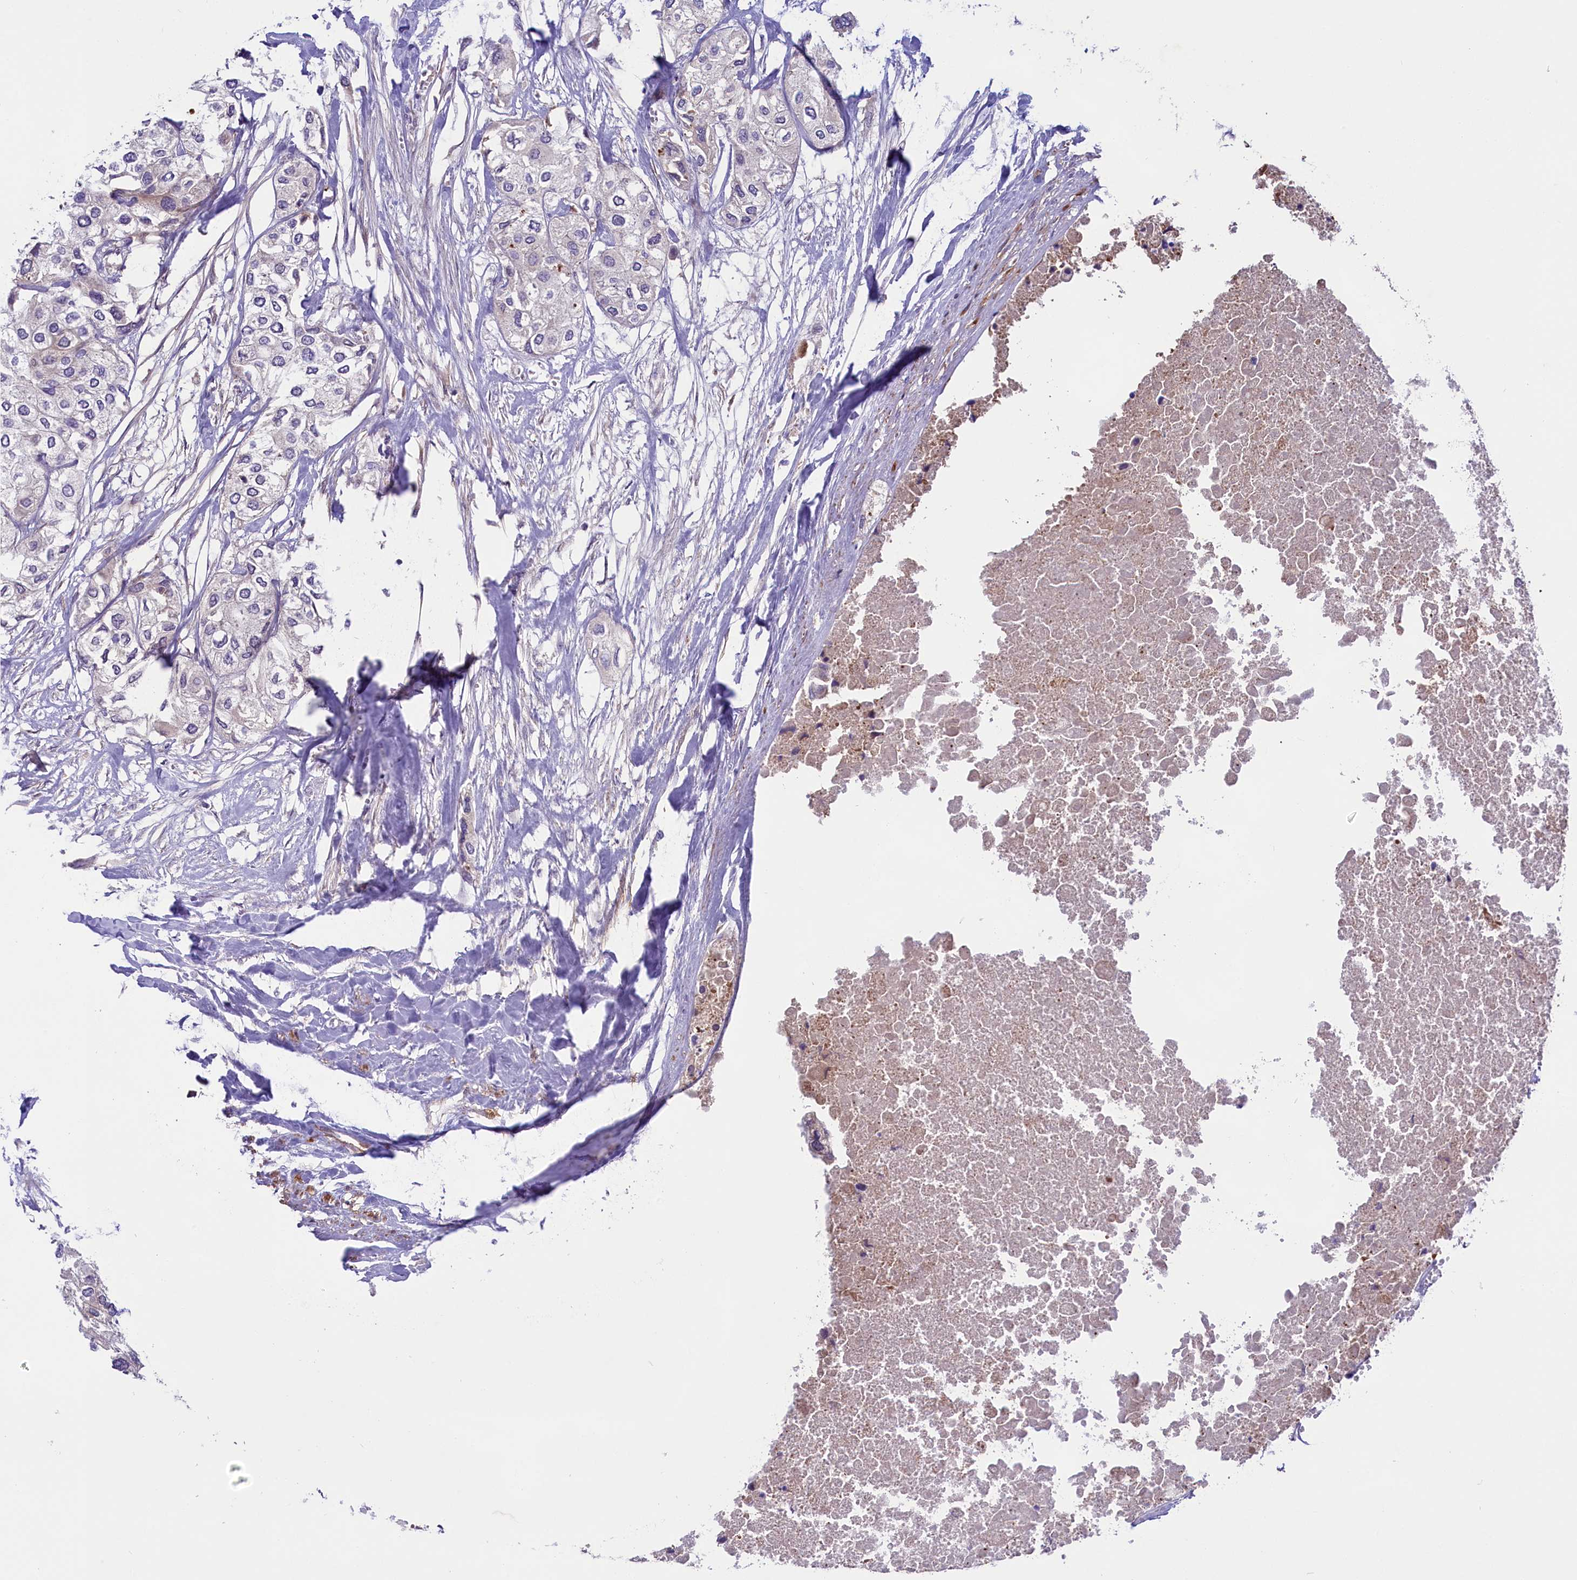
{"staining": {"intensity": "negative", "quantity": "none", "location": "none"}, "tissue": "urothelial cancer", "cell_type": "Tumor cells", "image_type": "cancer", "snomed": [{"axis": "morphology", "description": "Urothelial carcinoma, High grade"}, {"axis": "topography", "description": "Urinary bladder"}], "caption": "Urothelial carcinoma (high-grade) was stained to show a protein in brown. There is no significant expression in tumor cells.", "gene": "COG8", "patient": {"sex": "male", "age": 64}}